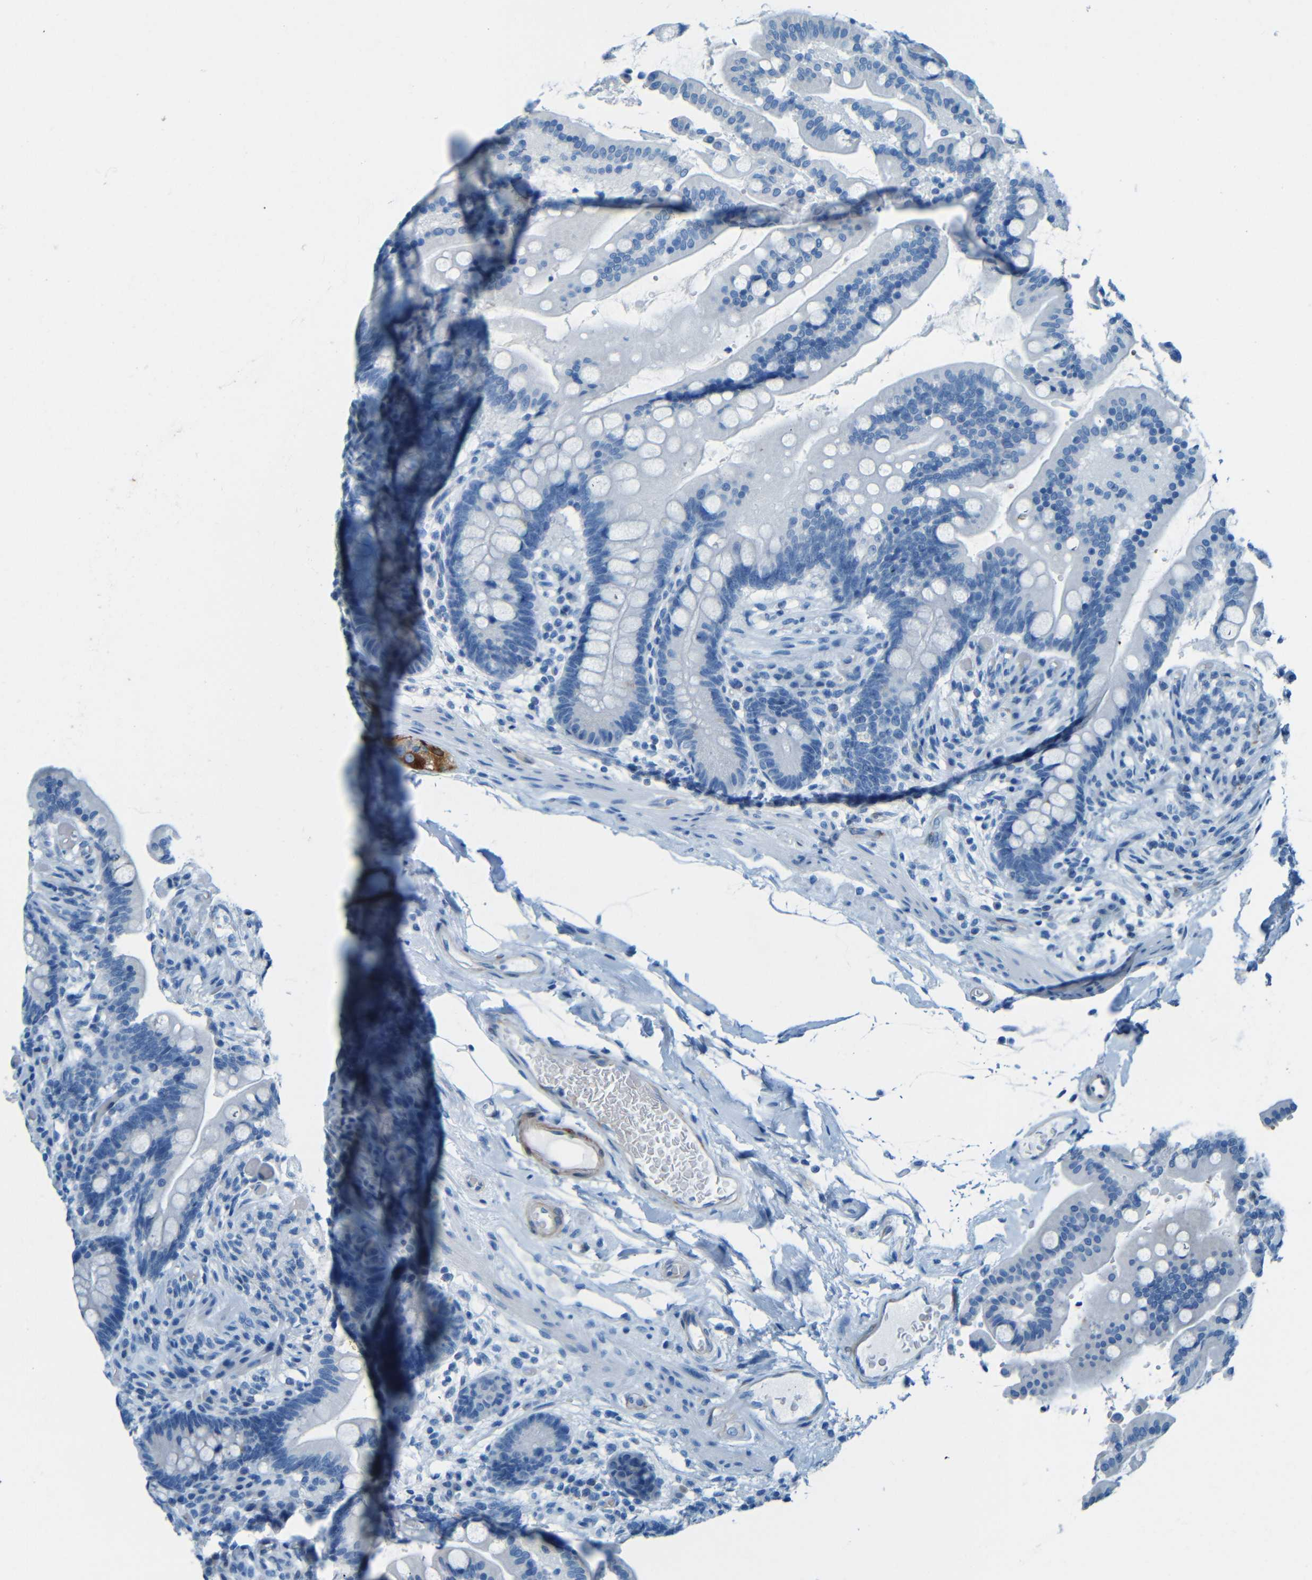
{"staining": {"intensity": "negative", "quantity": "none", "location": "none"}, "tissue": "colon", "cell_type": "Endothelial cells", "image_type": "normal", "snomed": [{"axis": "morphology", "description": "Normal tissue, NOS"}, {"axis": "topography", "description": "Colon"}], "caption": "An IHC micrograph of unremarkable colon is shown. There is no staining in endothelial cells of colon. Brightfield microscopy of immunohistochemistry stained with DAB (3,3'-diaminobenzidine) (brown) and hematoxylin (blue), captured at high magnification.", "gene": "MAP2", "patient": {"sex": "male", "age": 73}}